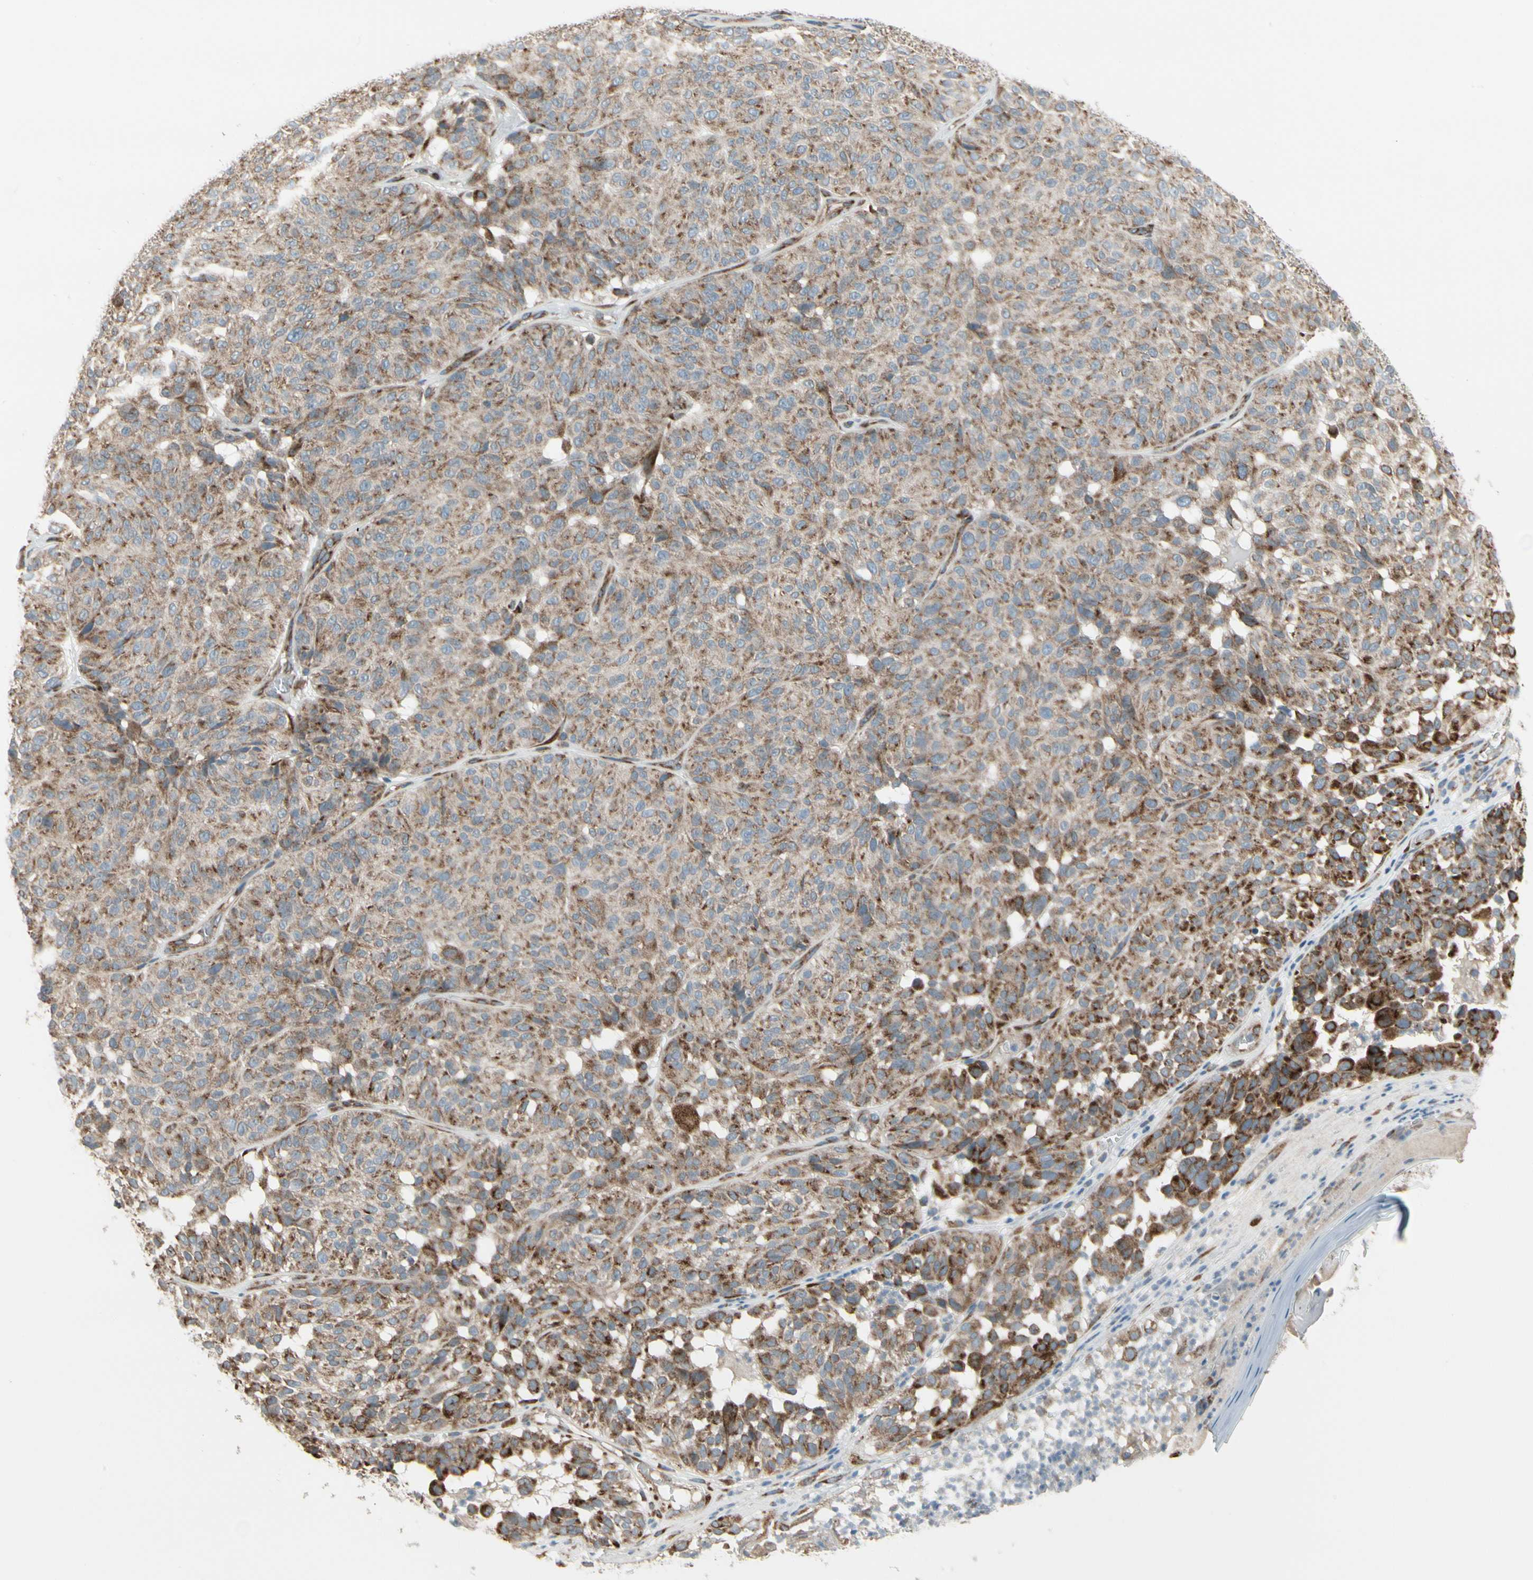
{"staining": {"intensity": "moderate", "quantity": ">75%", "location": "cytoplasmic/membranous"}, "tissue": "melanoma", "cell_type": "Tumor cells", "image_type": "cancer", "snomed": [{"axis": "morphology", "description": "Malignant melanoma, NOS"}, {"axis": "topography", "description": "Skin"}], "caption": "Protein staining displays moderate cytoplasmic/membranous expression in approximately >75% of tumor cells in melanoma. Nuclei are stained in blue.", "gene": "FNDC3A", "patient": {"sex": "female", "age": 46}}